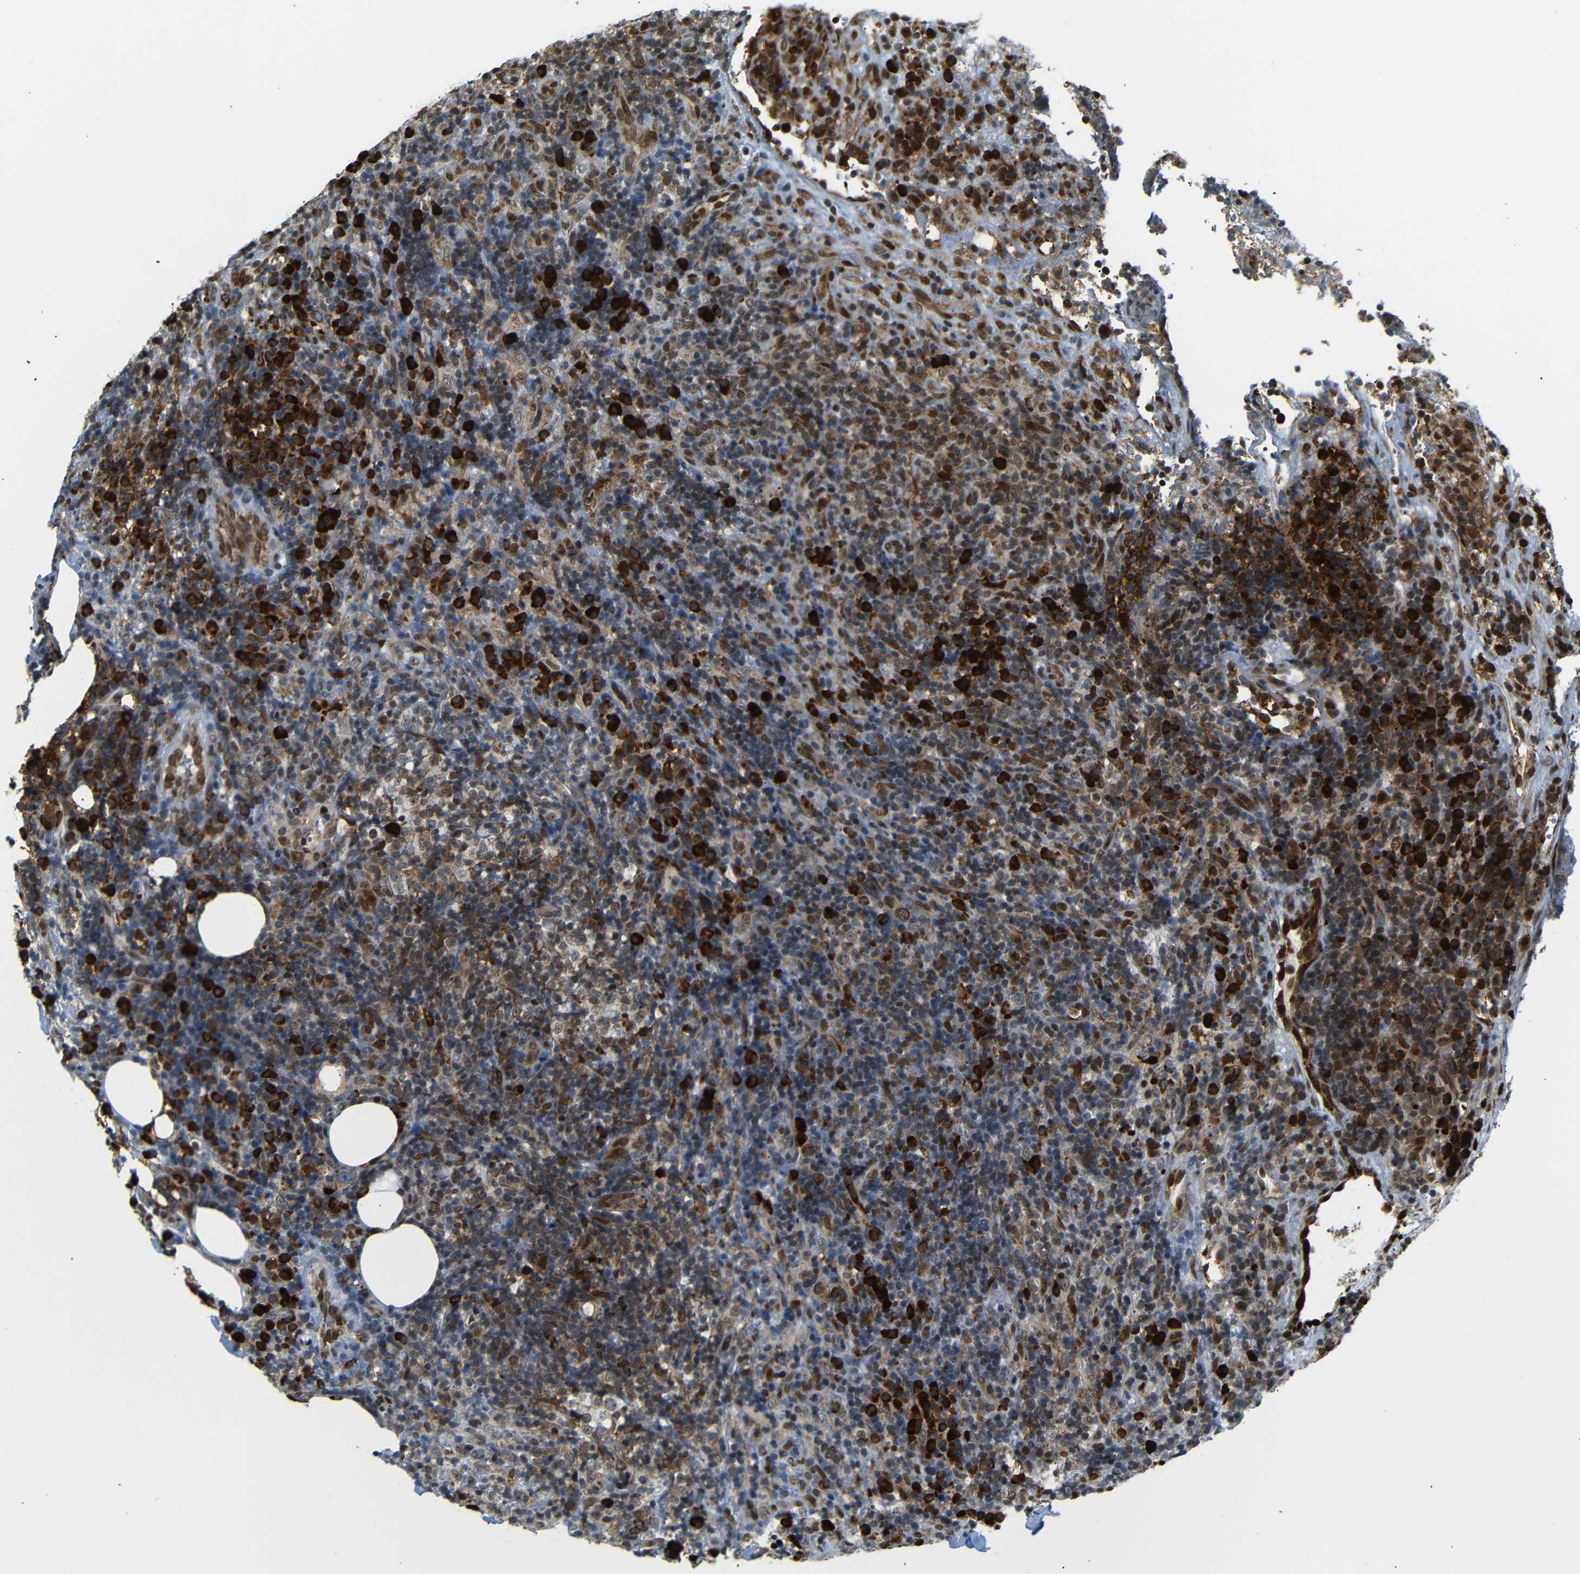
{"staining": {"intensity": "moderate", "quantity": ">75%", "location": "cytoplasmic/membranous"}, "tissue": "lymphoma", "cell_type": "Tumor cells", "image_type": "cancer", "snomed": [{"axis": "morphology", "description": "Malignant lymphoma, non-Hodgkin's type, High grade"}, {"axis": "topography", "description": "Lymph node"}], "caption": "DAB (3,3'-diaminobenzidine) immunohistochemical staining of lymphoma displays moderate cytoplasmic/membranous protein expression in approximately >75% of tumor cells.", "gene": "SPCS2", "patient": {"sex": "female", "age": 76}}